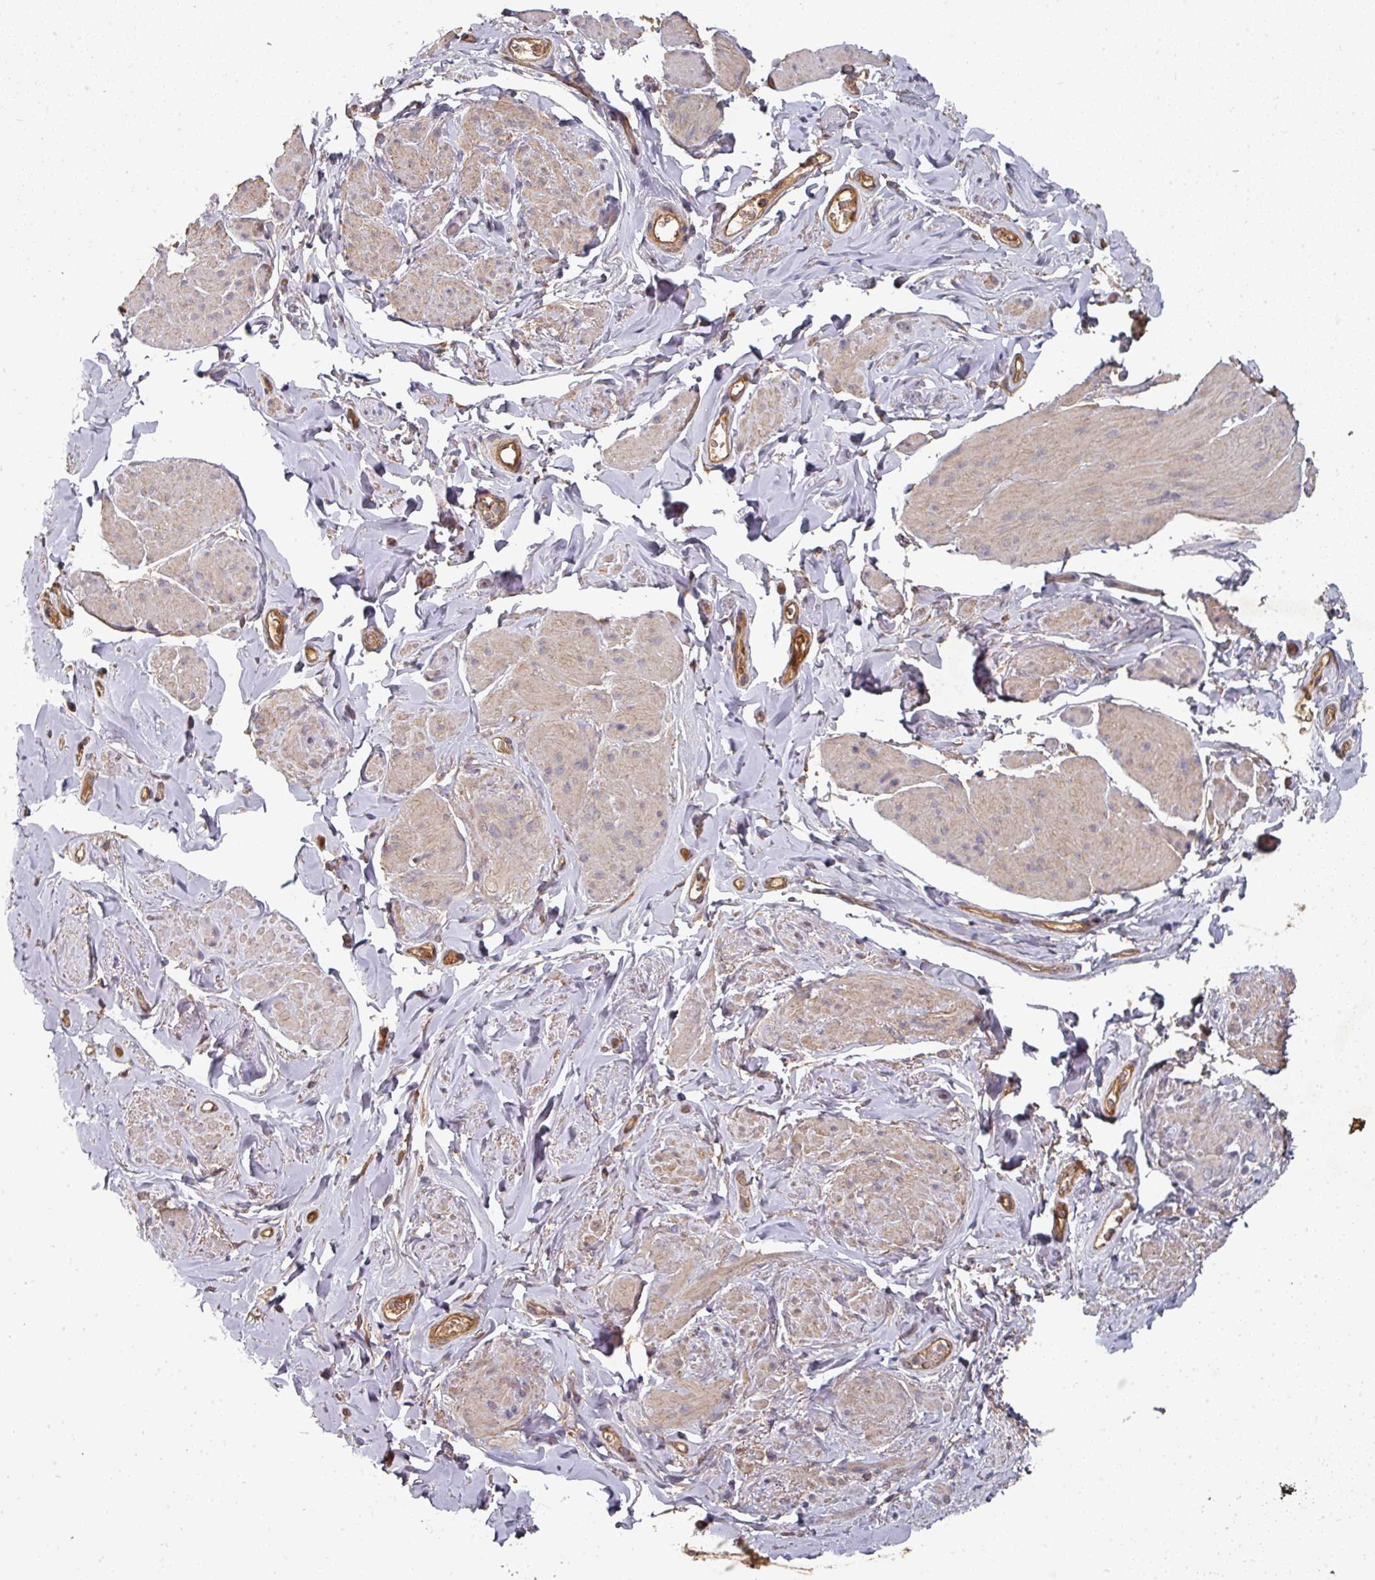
{"staining": {"intensity": "weak", "quantity": "25%-75%", "location": "cytoplasmic/membranous"}, "tissue": "smooth muscle", "cell_type": "Smooth muscle cells", "image_type": "normal", "snomed": [{"axis": "morphology", "description": "Normal tissue, NOS"}, {"axis": "topography", "description": "Smooth muscle"}, {"axis": "topography", "description": "Peripheral nerve tissue"}], "caption": "A micrograph showing weak cytoplasmic/membranous staining in approximately 25%-75% of smooth muscle cells in normal smooth muscle, as visualized by brown immunohistochemical staining.", "gene": "EDEM2", "patient": {"sex": "male", "age": 69}}